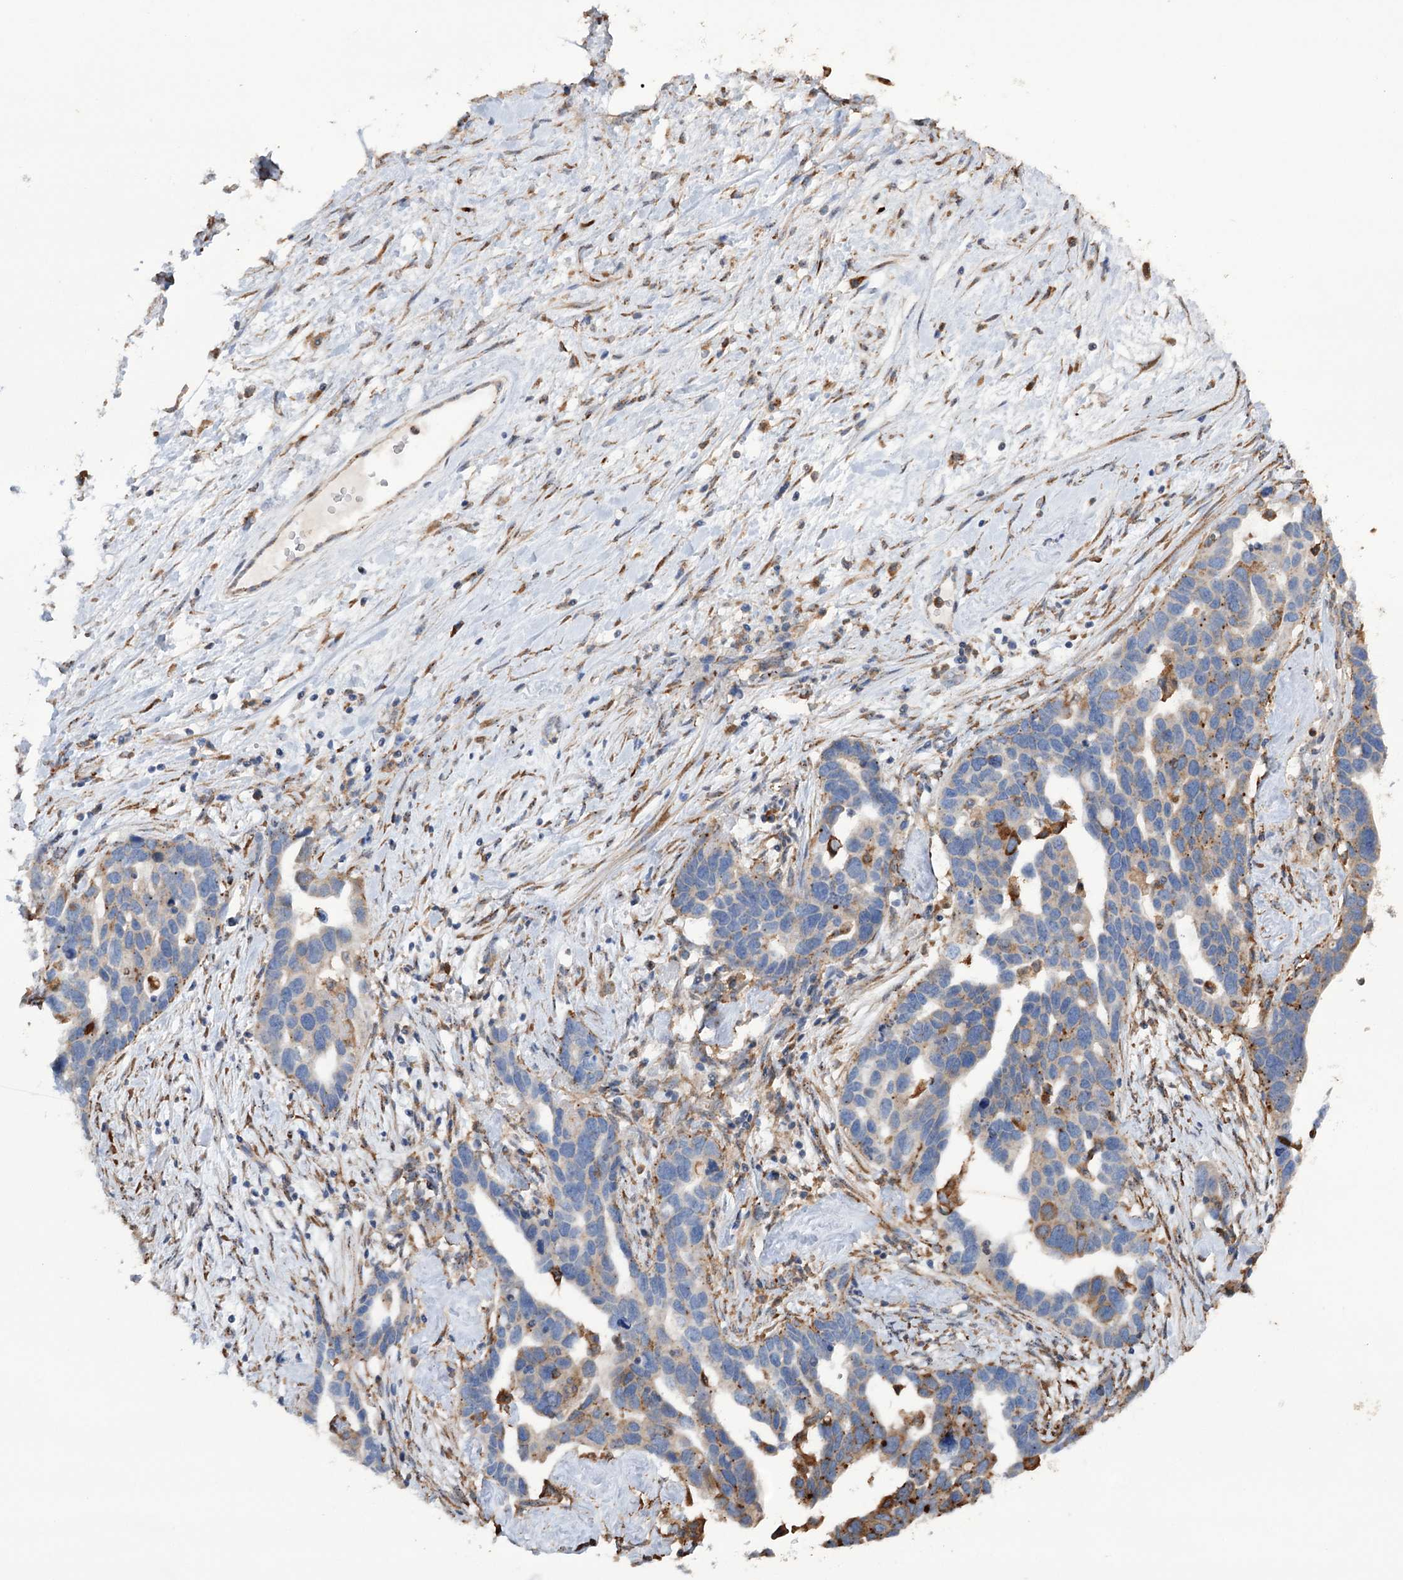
{"staining": {"intensity": "moderate", "quantity": "25%-75%", "location": "cytoplasmic/membranous"}, "tissue": "ovarian cancer", "cell_type": "Tumor cells", "image_type": "cancer", "snomed": [{"axis": "morphology", "description": "Cystadenocarcinoma, serous, NOS"}, {"axis": "topography", "description": "Ovary"}], "caption": "Approximately 25%-75% of tumor cells in human ovarian cancer (serous cystadenocarcinoma) exhibit moderate cytoplasmic/membranous protein staining as visualized by brown immunohistochemical staining.", "gene": "TRIM71", "patient": {"sex": "female", "age": 54}}